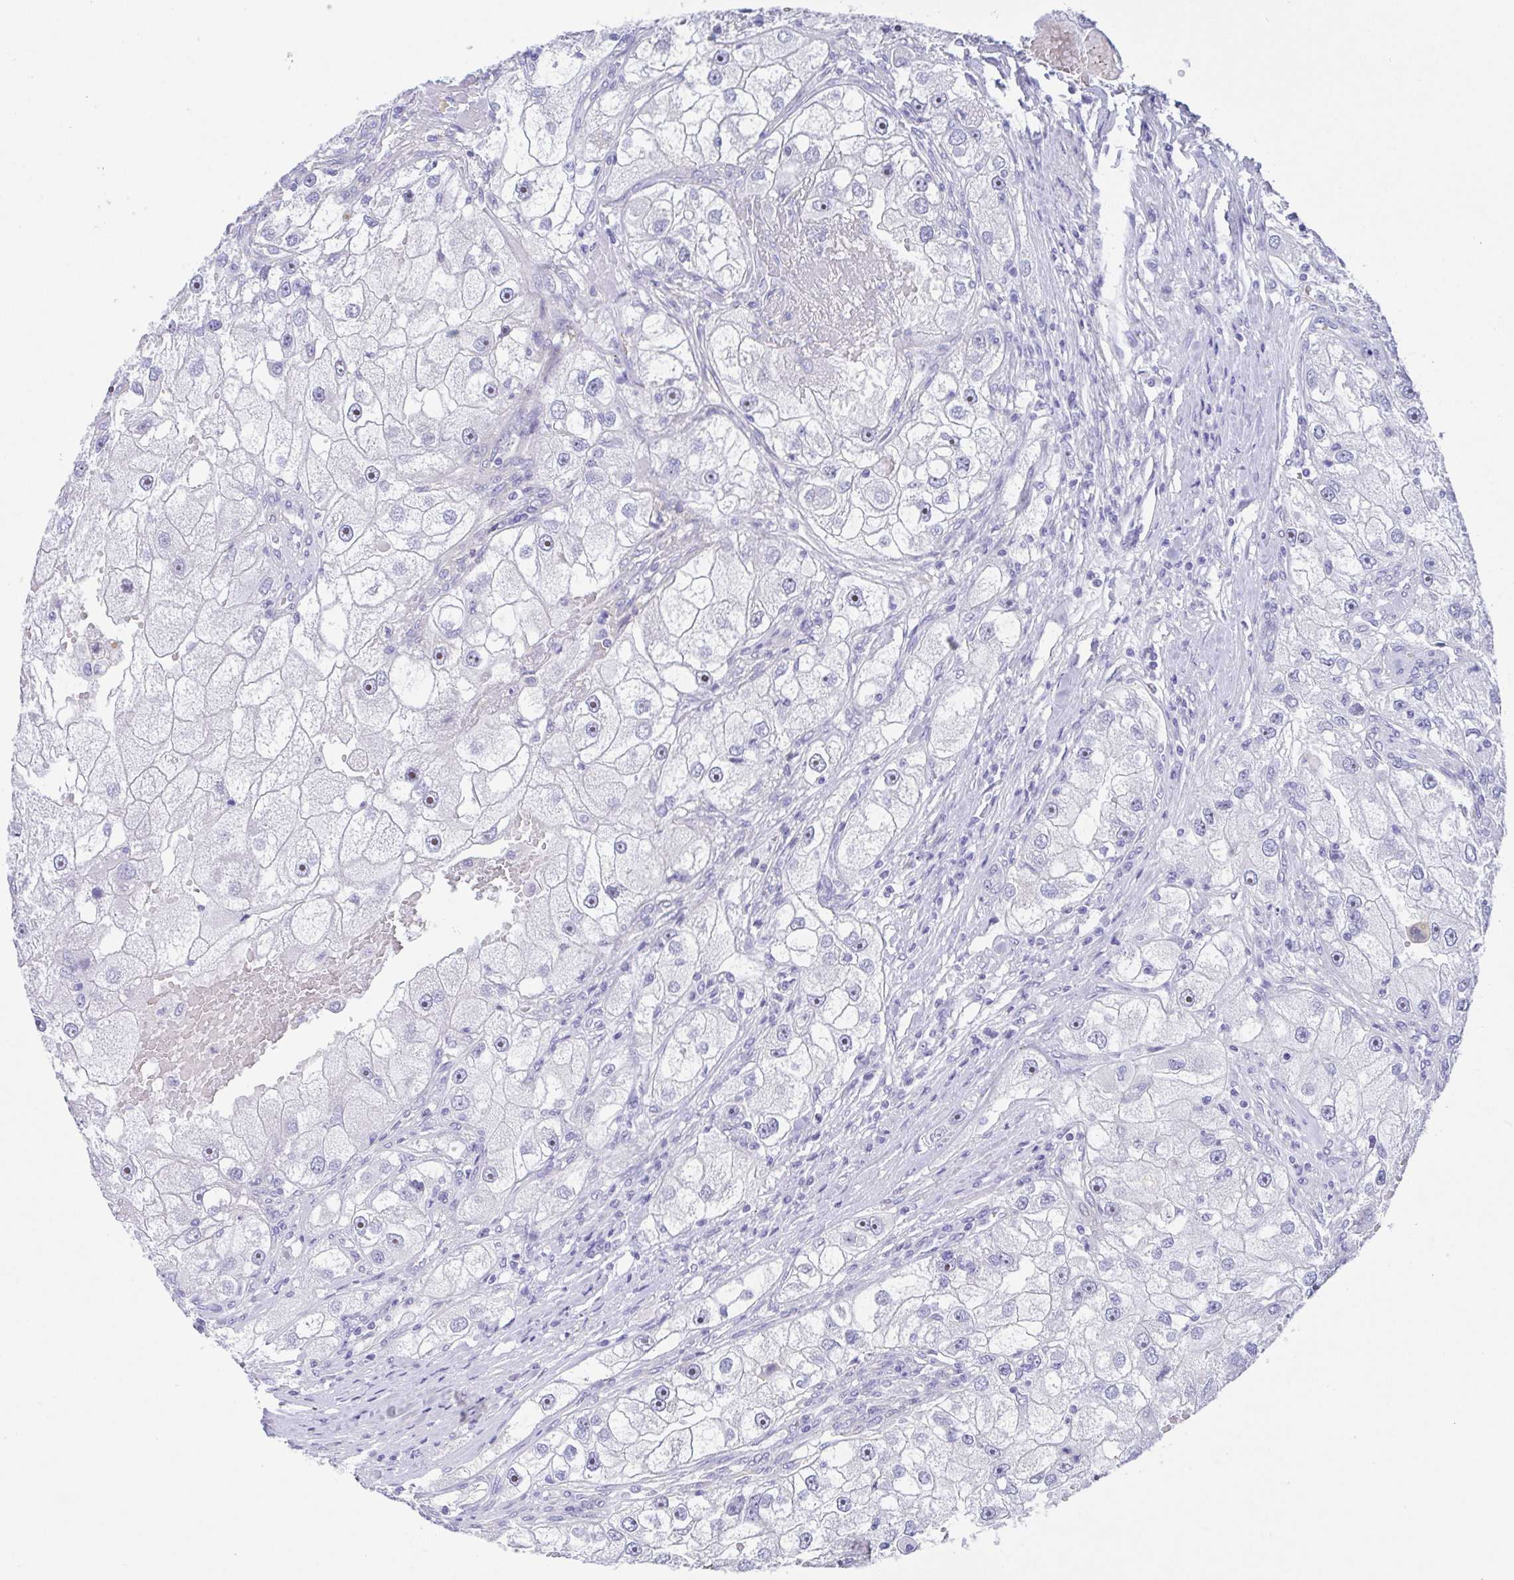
{"staining": {"intensity": "negative", "quantity": "none", "location": "none"}, "tissue": "renal cancer", "cell_type": "Tumor cells", "image_type": "cancer", "snomed": [{"axis": "morphology", "description": "Adenocarcinoma, NOS"}, {"axis": "topography", "description": "Kidney"}], "caption": "The photomicrograph demonstrates no significant positivity in tumor cells of adenocarcinoma (renal). (DAB (3,3'-diaminobenzidine) immunohistochemistry, high magnification).", "gene": "MUCL3", "patient": {"sex": "male", "age": 63}}